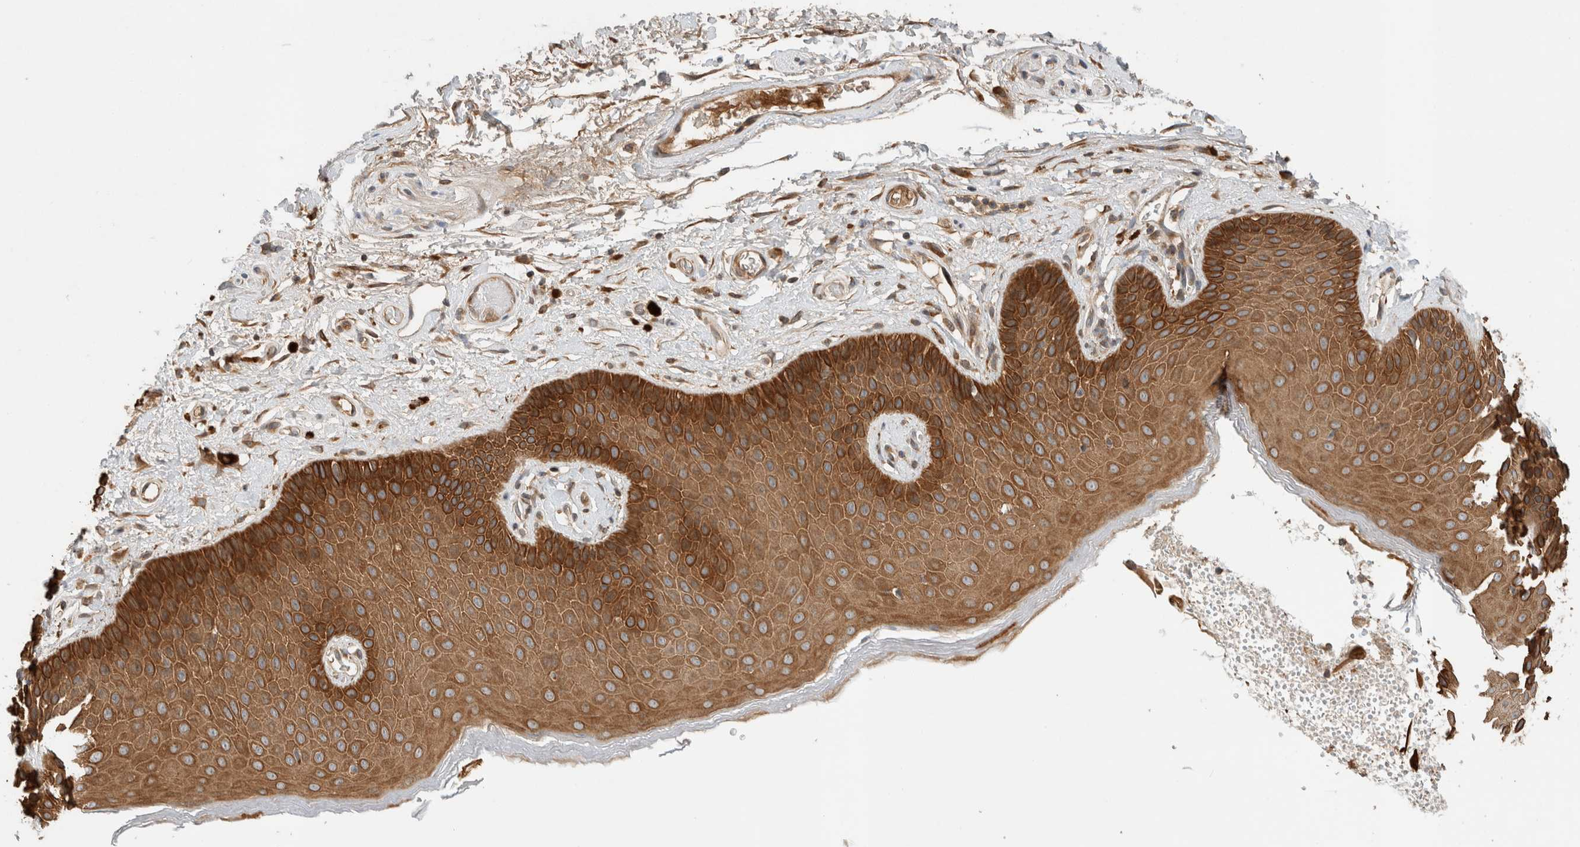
{"staining": {"intensity": "strong", "quantity": ">75%", "location": "cytoplasmic/membranous"}, "tissue": "skin", "cell_type": "Epidermal cells", "image_type": "normal", "snomed": [{"axis": "morphology", "description": "Normal tissue, NOS"}, {"axis": "topography", "description": "Anal"}], "caption": "Protein expression by immunohistochemistry shows strong cytoplasmic/membranous staining in approximately >75% of epidermal cells in unremarkable skin.", "gene": "ARMC9", "patient": {"sex": "male", "age": 74}}